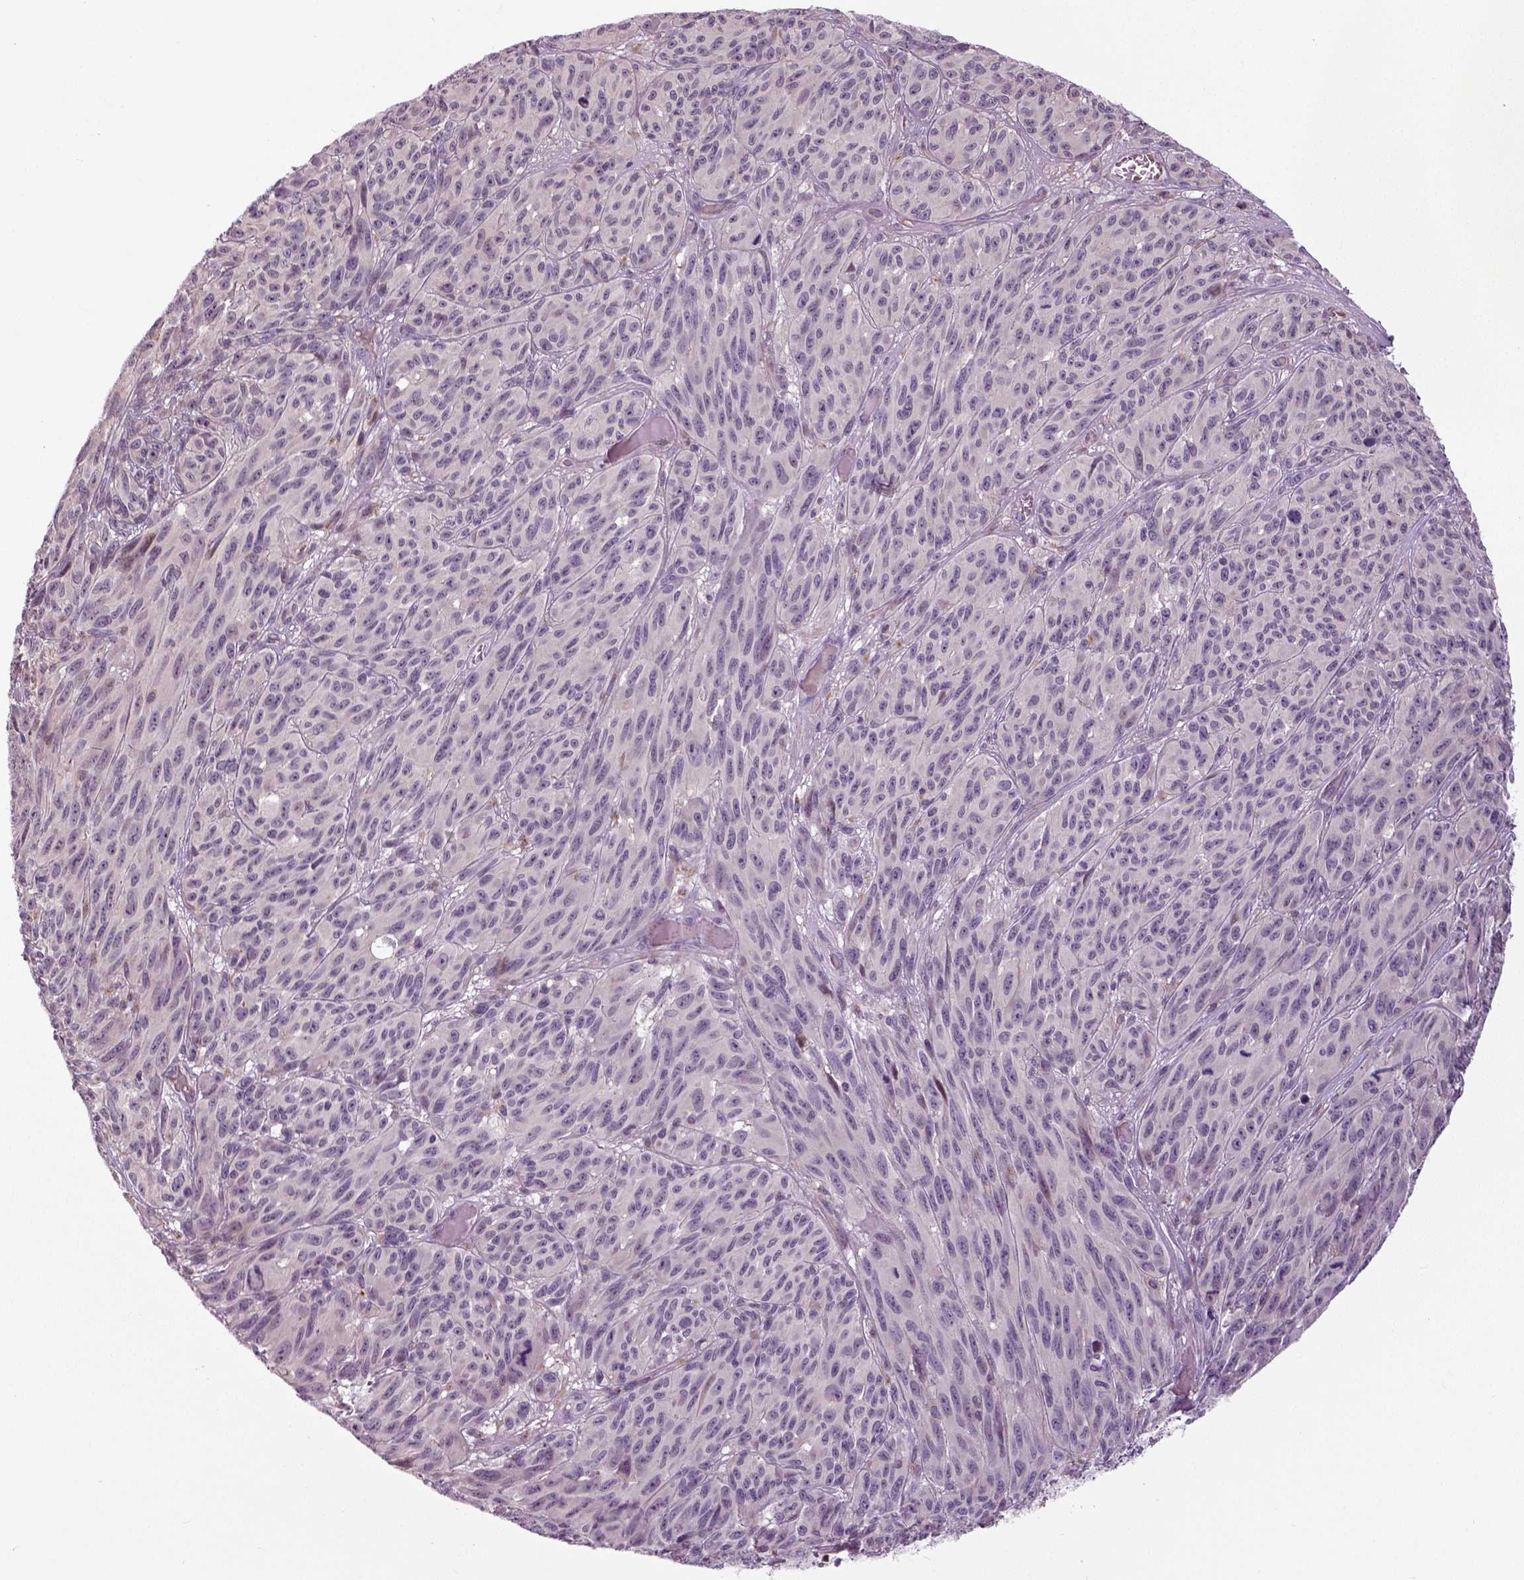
{"staining": {"intensity": "negative", "quantity": "none", "location": "none"}, "tissue": "melanoma", "cell_type": "Tumor cells", "image_type": "cancer", "snomed": [{"axis": "morphology", "description": "Malignant melanoma, NOS"}, {"axis": "topography", "description": "Vulva, labia, clitoris and Bartholin´s gland, NO"}], "caption": "This is an IHC photomicrograph of melanoma. There is no expression in tumor cells.", "gene": "NECAB1", "patient": {"sex": "female", "age": 75}}